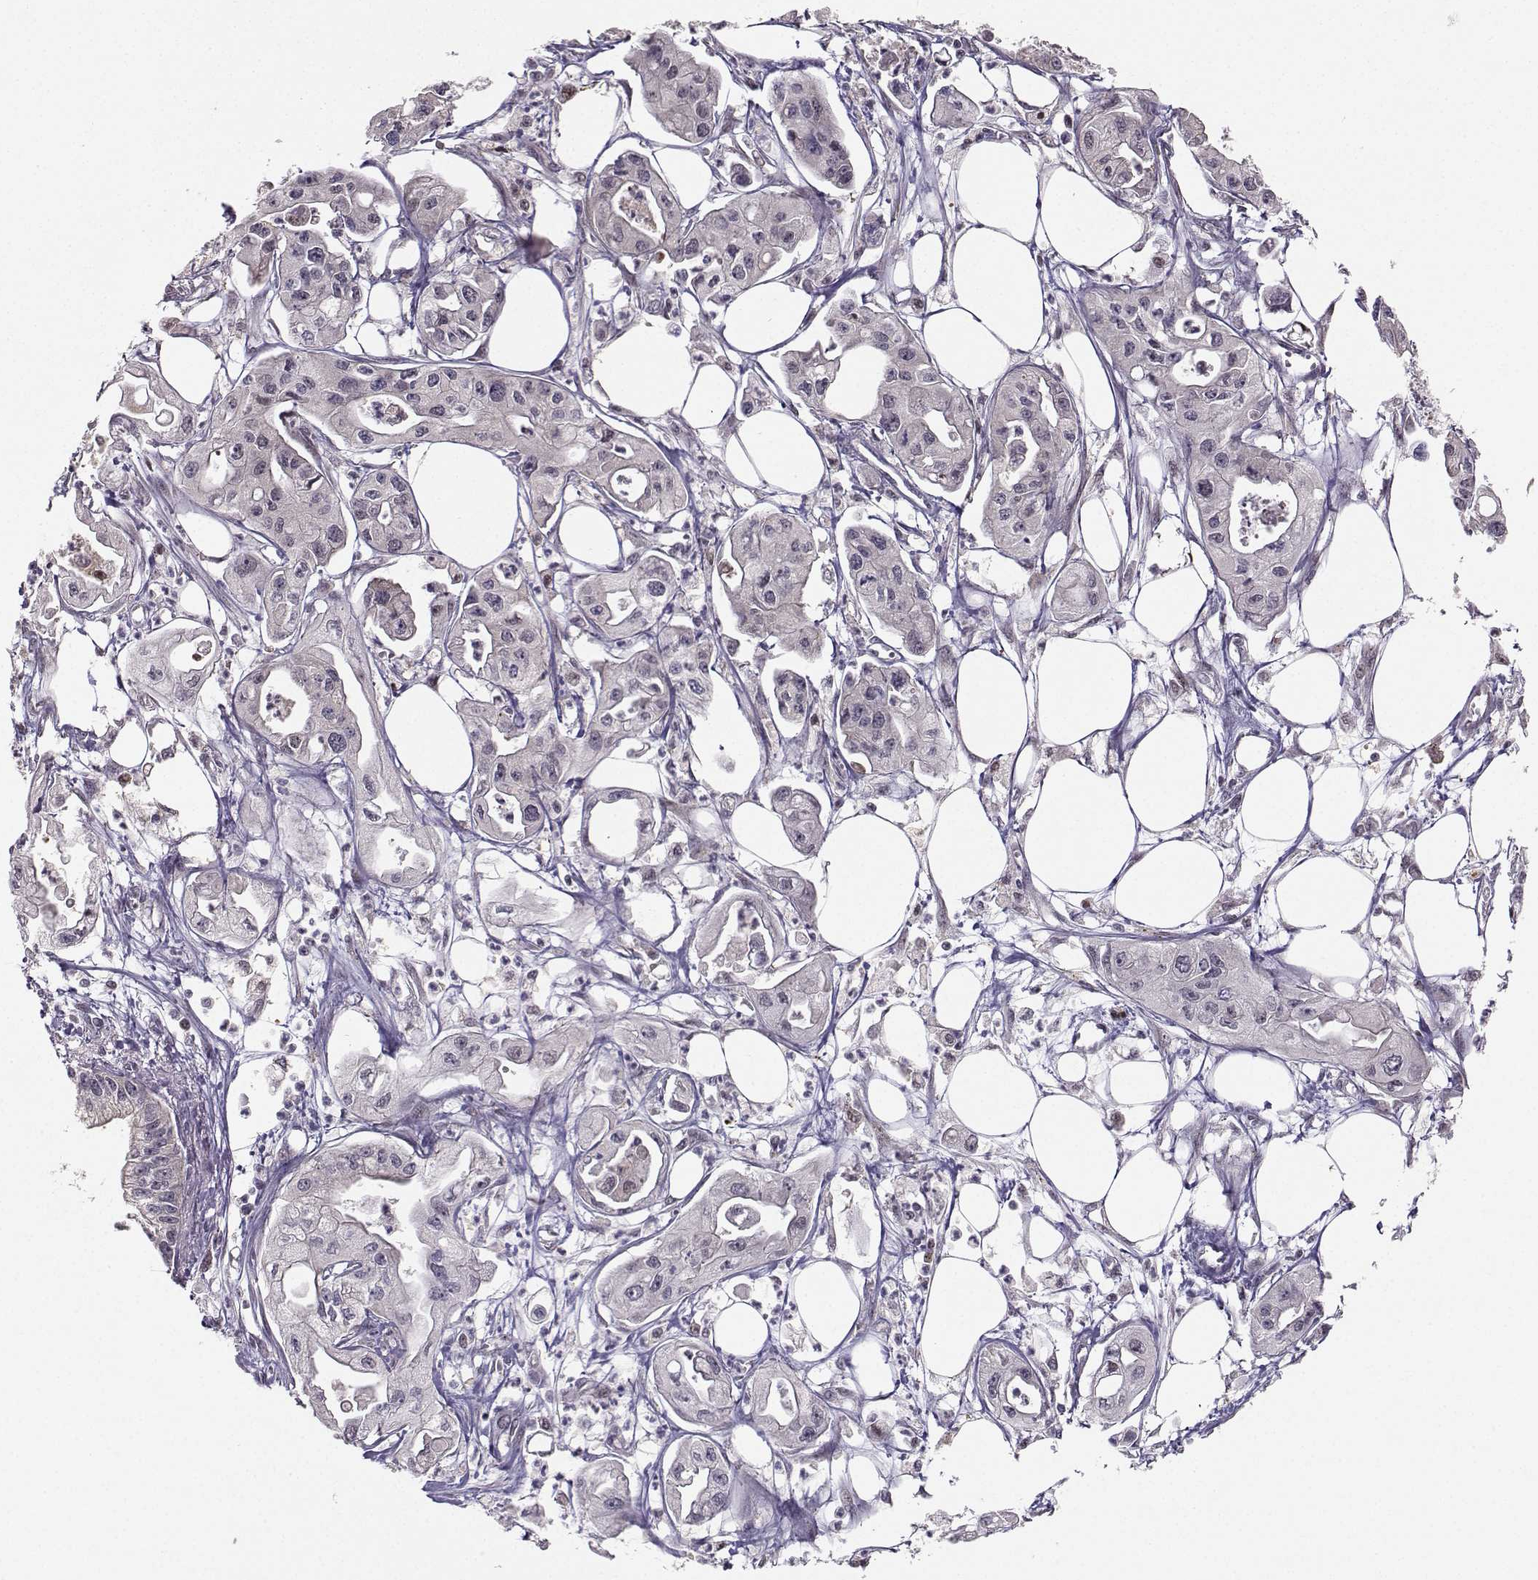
{"staining": {"intensity": "negative", "quantity": "none", "location": "none"}, "tissue": "pancreatic cancer", "cell_type": "Tumor cells", "image_type": "cancer", "snomed": [{"axis": "morphology", "description": "Adenocarcinoma, NOS"}, {"axis": "topography", "description": "Pancreas"}], "caption": "Image shows no protein positivity in tumor cells of pancreatic cancer (adenocarcinoma) tissue.", "gene": "PKP2", "patient": {"sex": "male", "age": 70}}